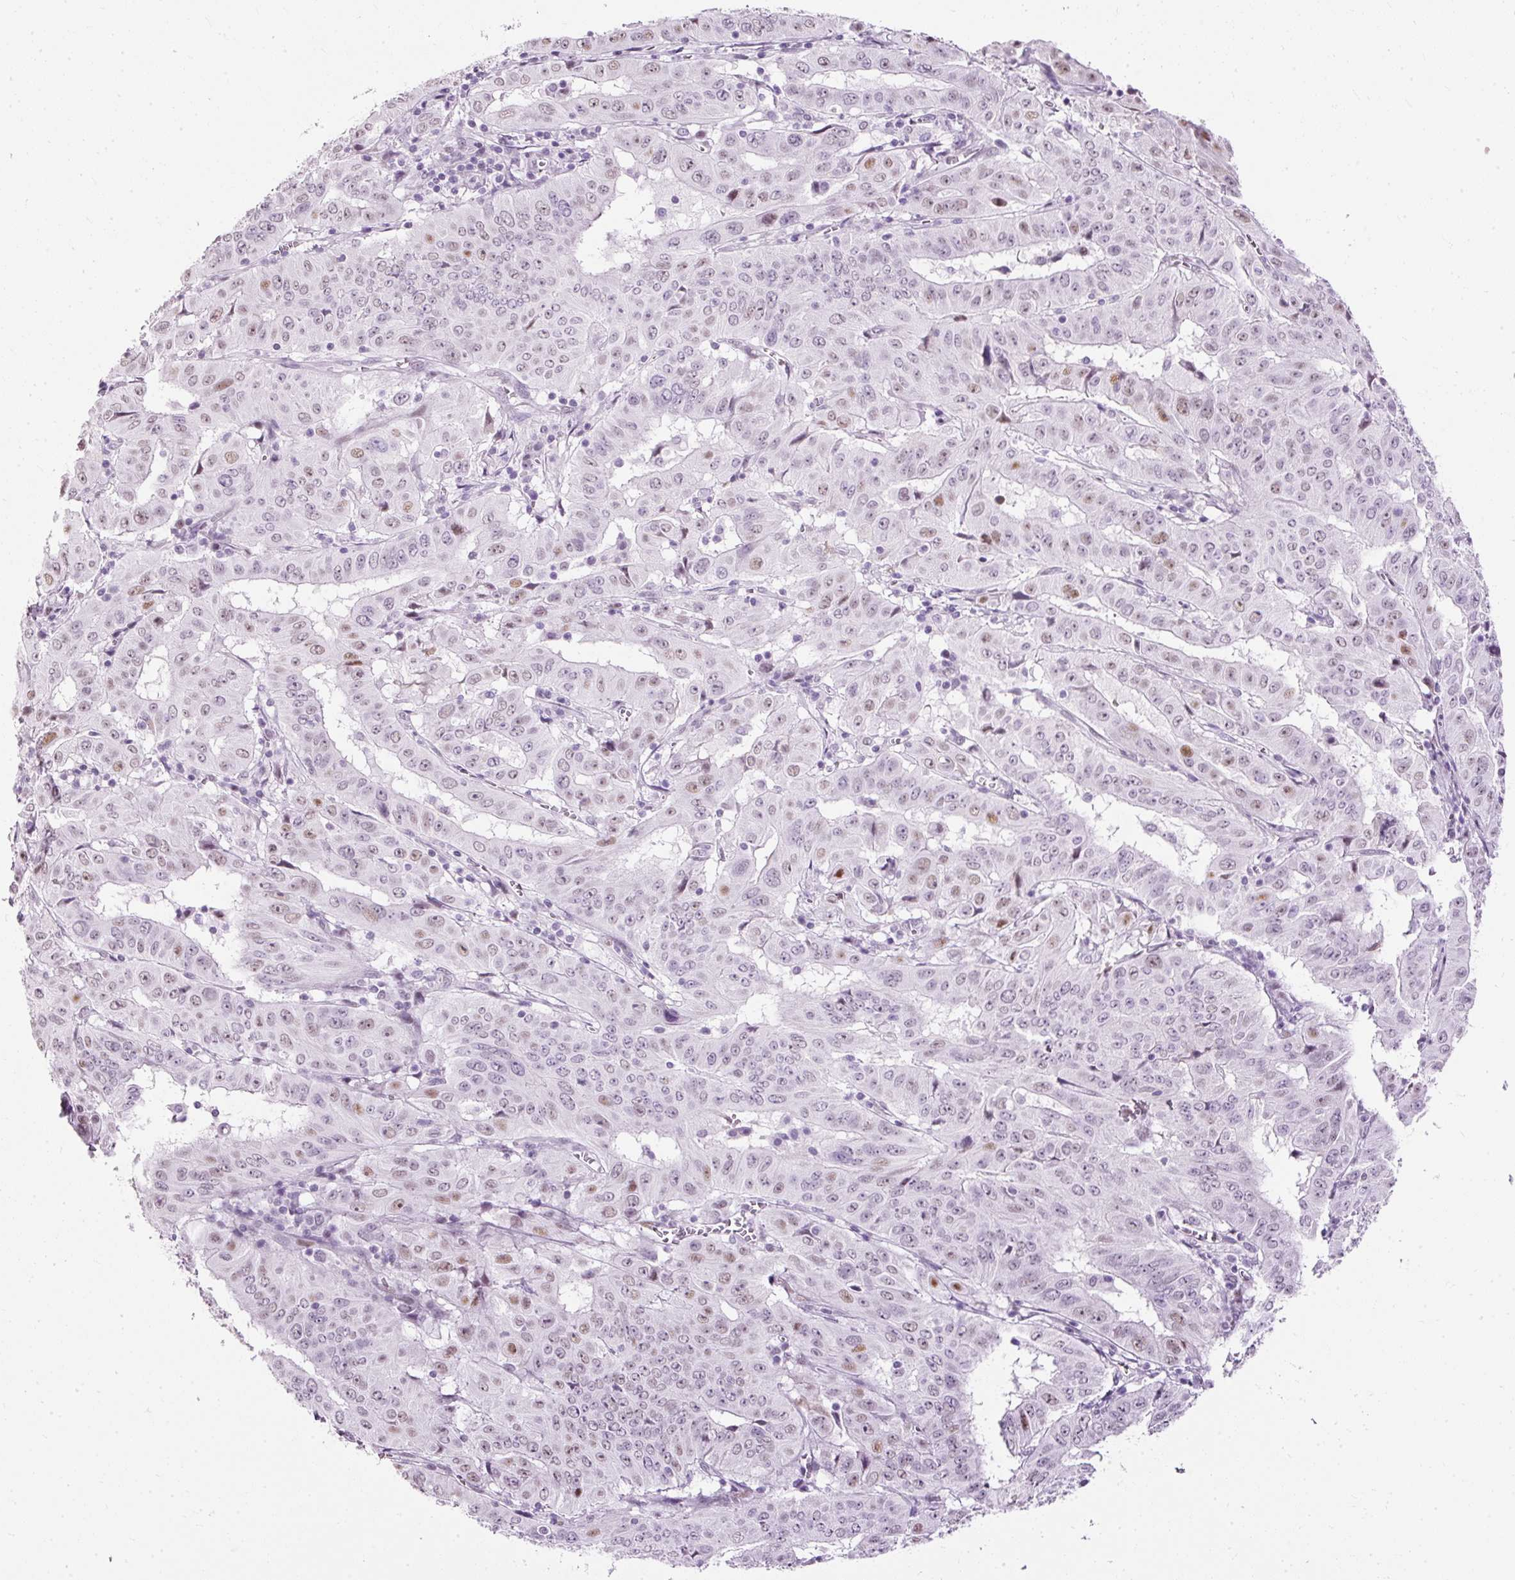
{"staining": {"intensity": "moderate", "quantity": "25%-75%", "location": "nuclear"}, "tissue": "pancreatic cancer", "cell_type": "Tumor cells", "image_type": "cancer", "snomed": [{"axis": "morphology", "description": "Adenocarcinoma, NOS"}, {"axis": "topography", "description": "Pancreas"}], "caption": "Immunohistochemistry (DAB) staining of human pancreatic cancer (adenocarcinoma) shows moderate nuclear protein expression in about 25%-75% of tumor cells. Immunohistochemistry stains the protein of interest in brown and the nuclei are stained blue.", "gene": "PDE6B", "patient": {"sex": "male", "age": 63}}